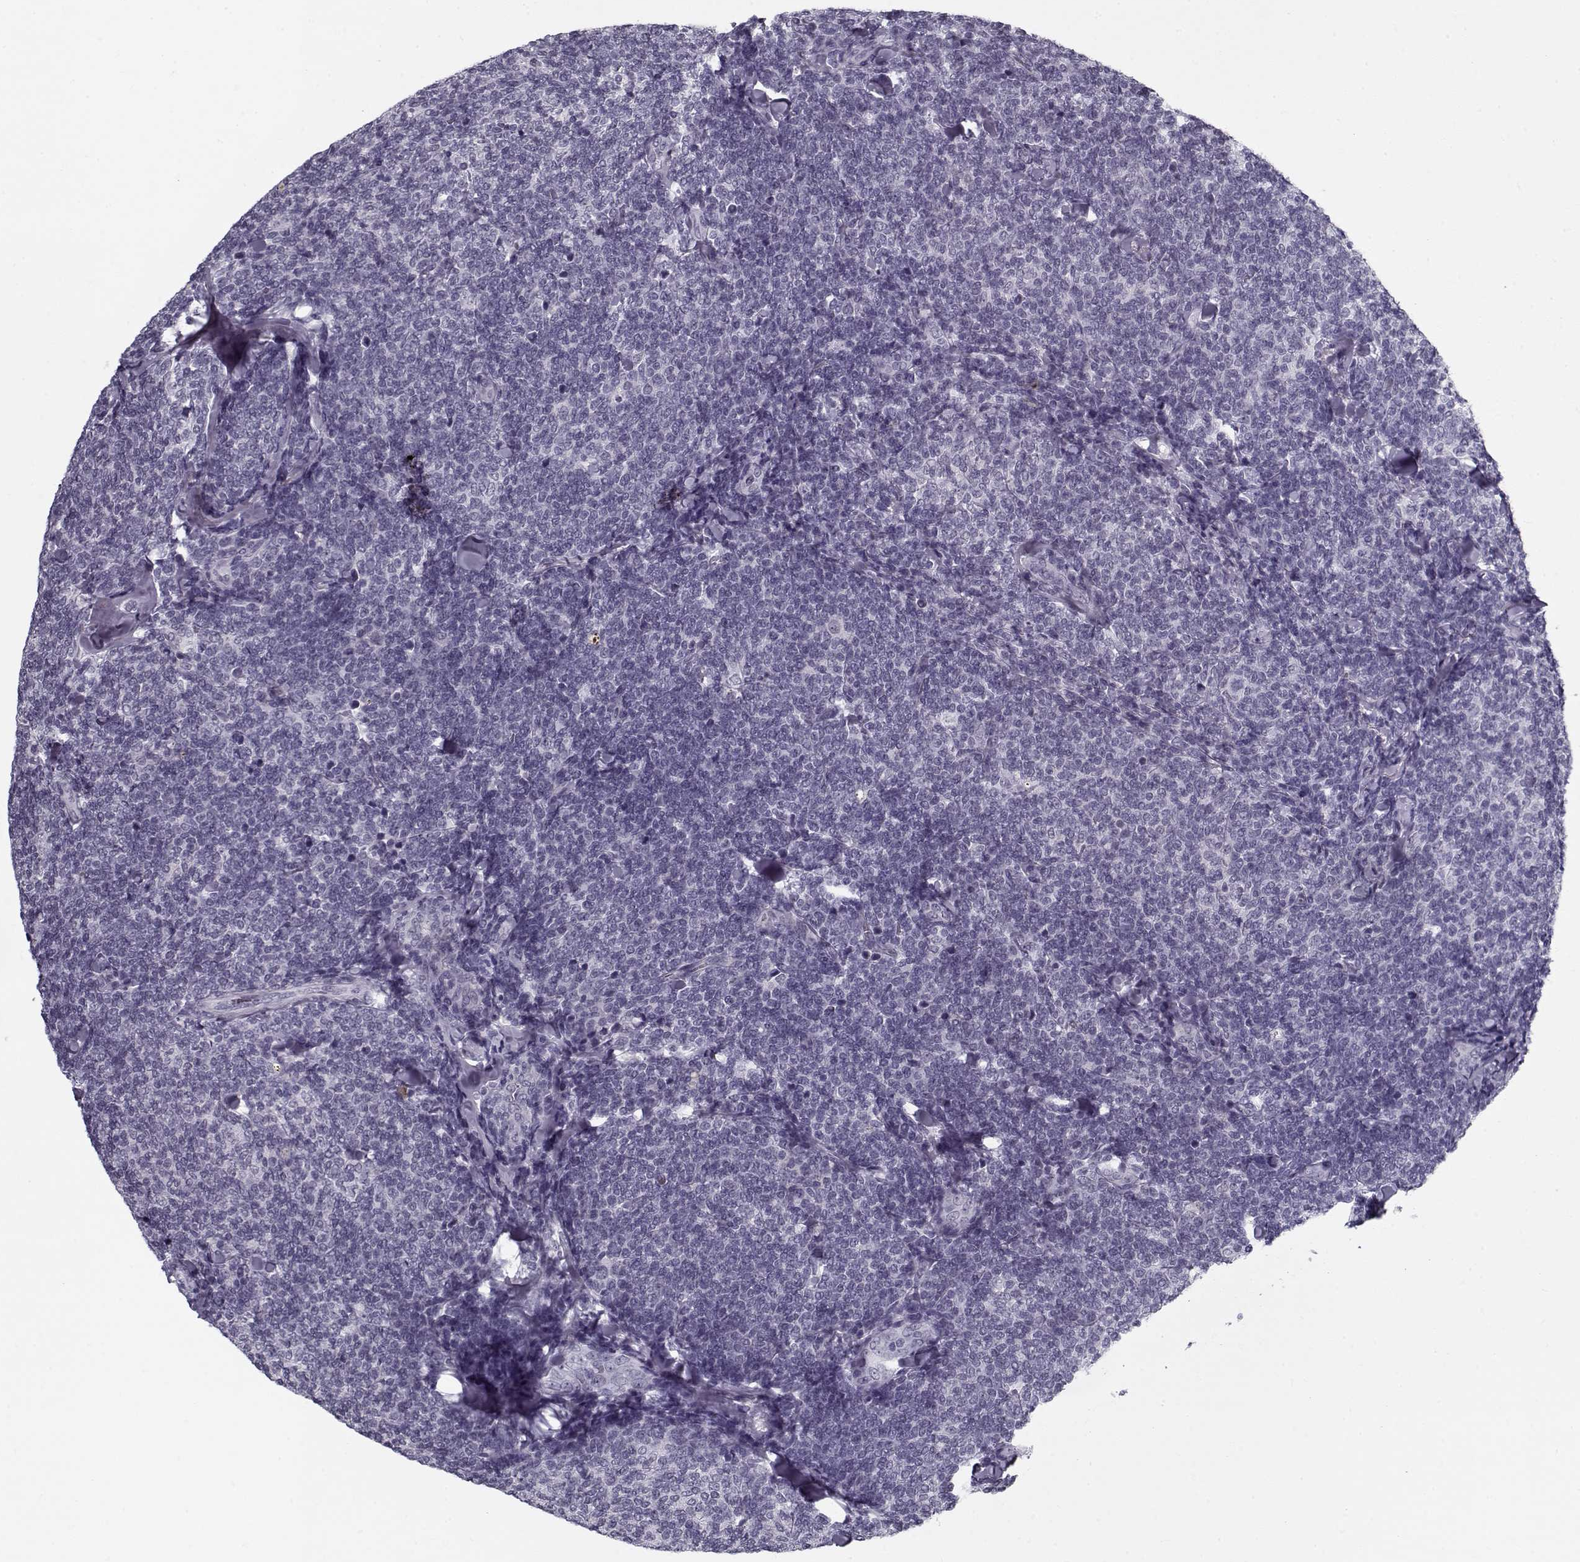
{"staining": {"intensity": "negative", "quantity": "none", "location": "none"}, "tissue": "lymphoma", "cell_type": "Tumor cells", "image_type": "cancer", "snomed": [{"axis": "morphology", "description": "Malignant lymphoma, non-Hodgkin's type, Low grade"}, {"axis": "topography", "description": "Lymph node"}], "caption": "DAB (3,3'-diaminobenzidine) immunohistochemical staining of low-grade malignant lymphoma, non-Hodgkin's type shows no significant positivity in tumor cells.", "gene": "SPACA9", "patient": {"sex": "female", "age": 56}}